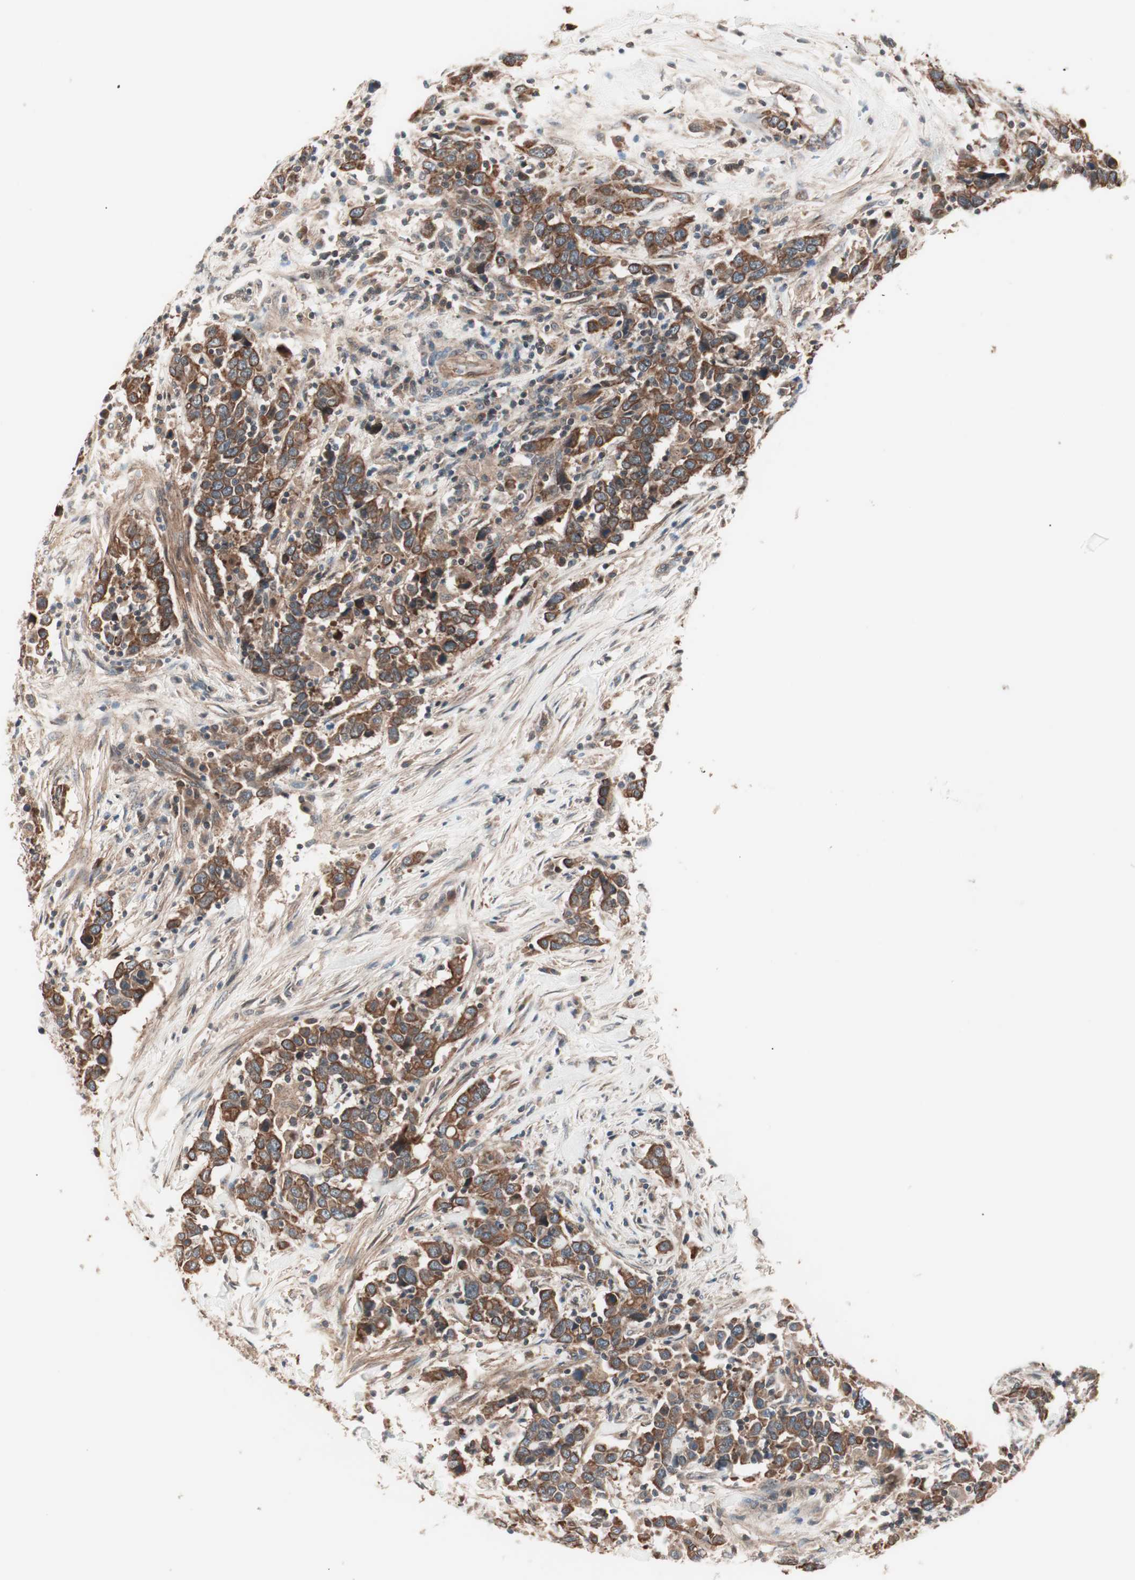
{"staining": {"intensity": "strong", "quantity": ">75%", "location": "cytoplasmic/membranous"}, "tissue": "urothelial cancer", "cell_type": "Tumor cells", "image_type": "cancer", "snomed": [{"axis": "morphology", "description": "Urothelial carcinoma, High grade"}, {"axis": "topography", "description": "Urinary bladder"}], "caption": "The micrograph demonstrates a brown stain indicating the presence of a protein in the cytoplasmic/membranous of tumor cells in urothelial cancer.", "gene": "TSG101", "patient": {"sex": "male", "age": 61}}